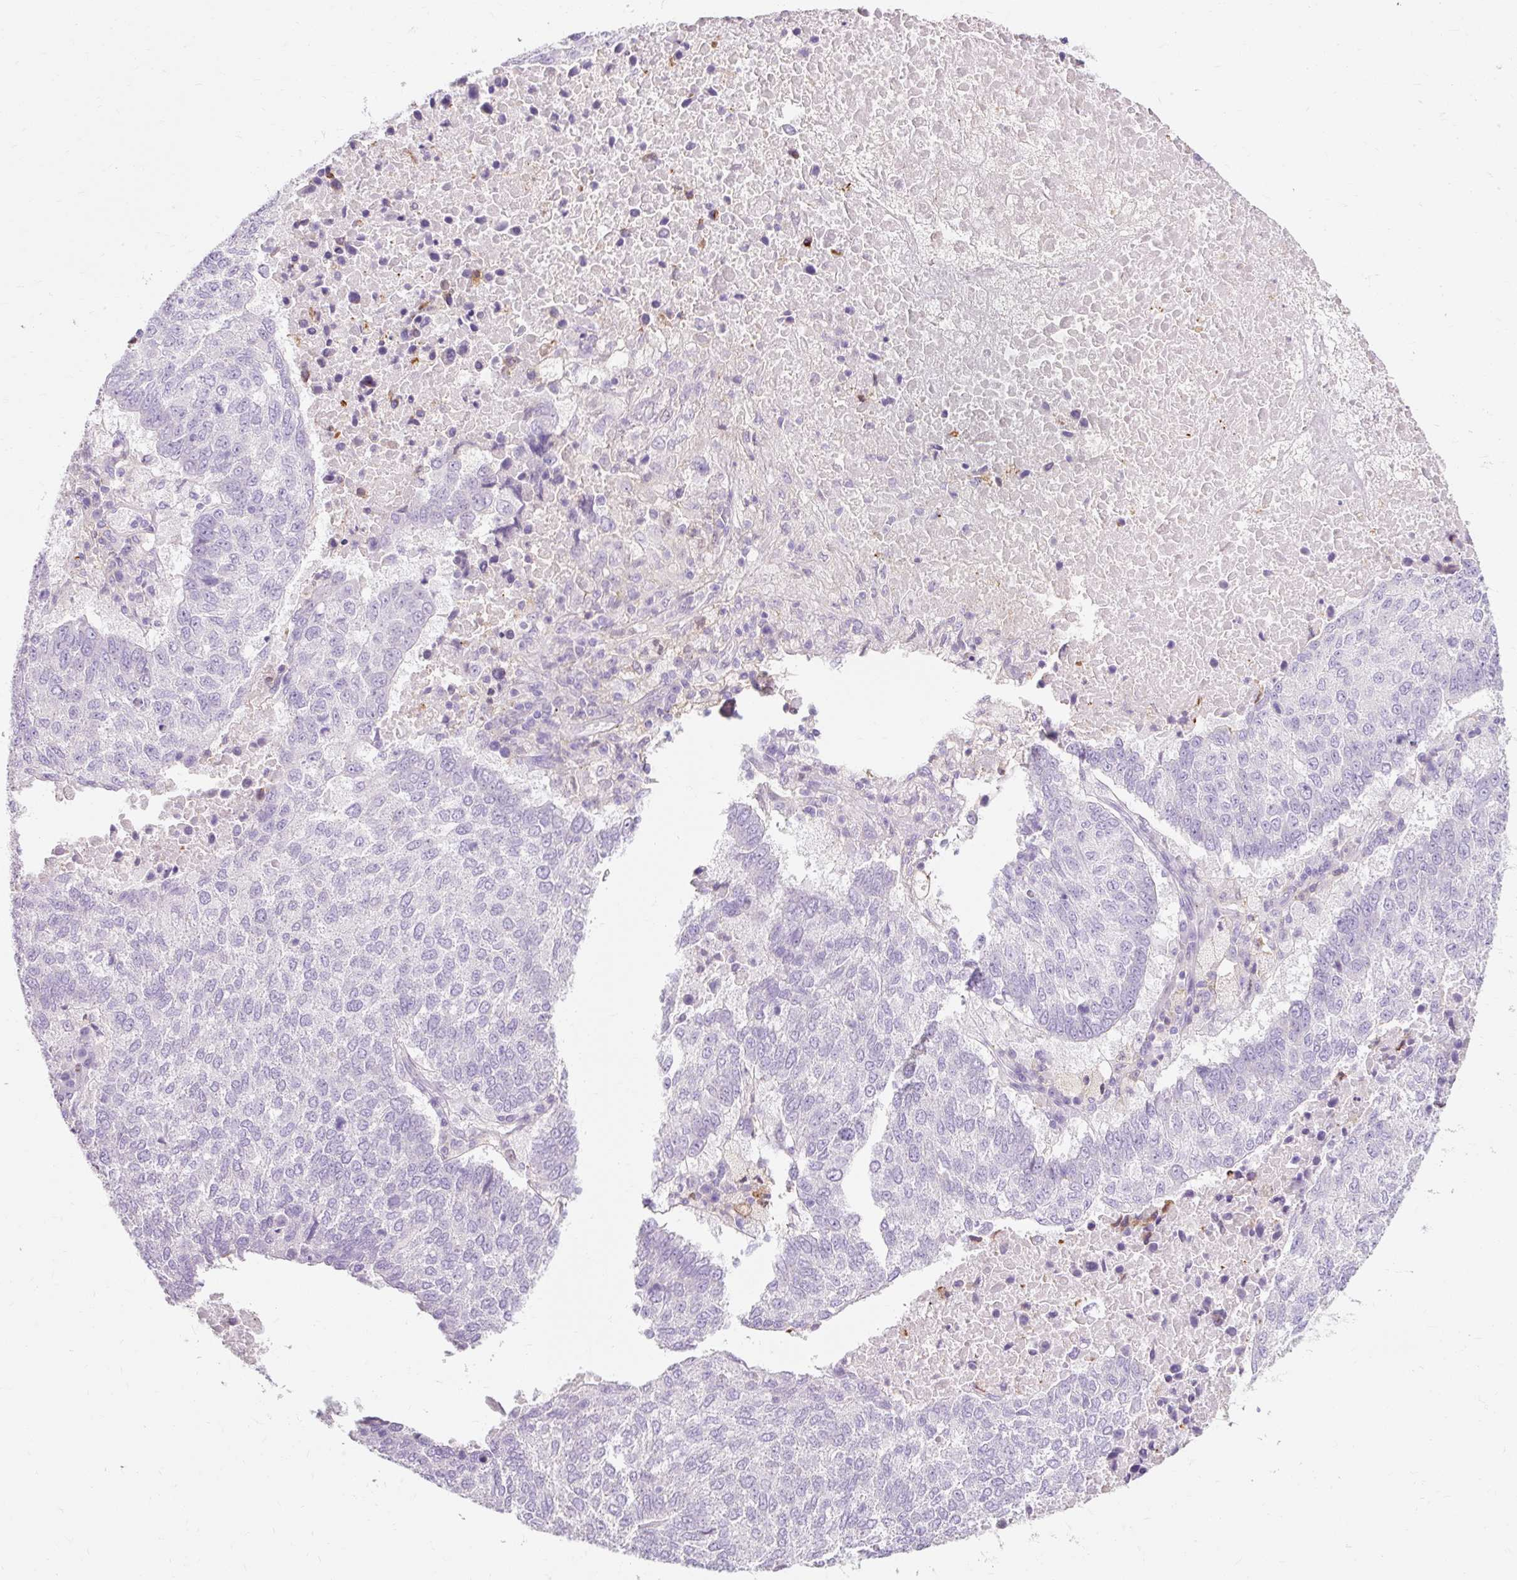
{"staining": {"intensity": "negative", "quantity": "none", "location": "none"}, "tissue": "lung cancer", "cell_type": "Tumor cells", "image_type": "cancer", "snomed": [{"axis": "morphology", "description": "Squamous cell carcinoma, NOS"}, {"axis": "topography", "description": "Lung"}], "caption": "An immunohistochemistry (IHC) micrograph of lung cancer is shown. There is no staining in tumor cells of lung cancer.", "gene": "CLDN25", "patient": {"sex": "male", "age": 73}}